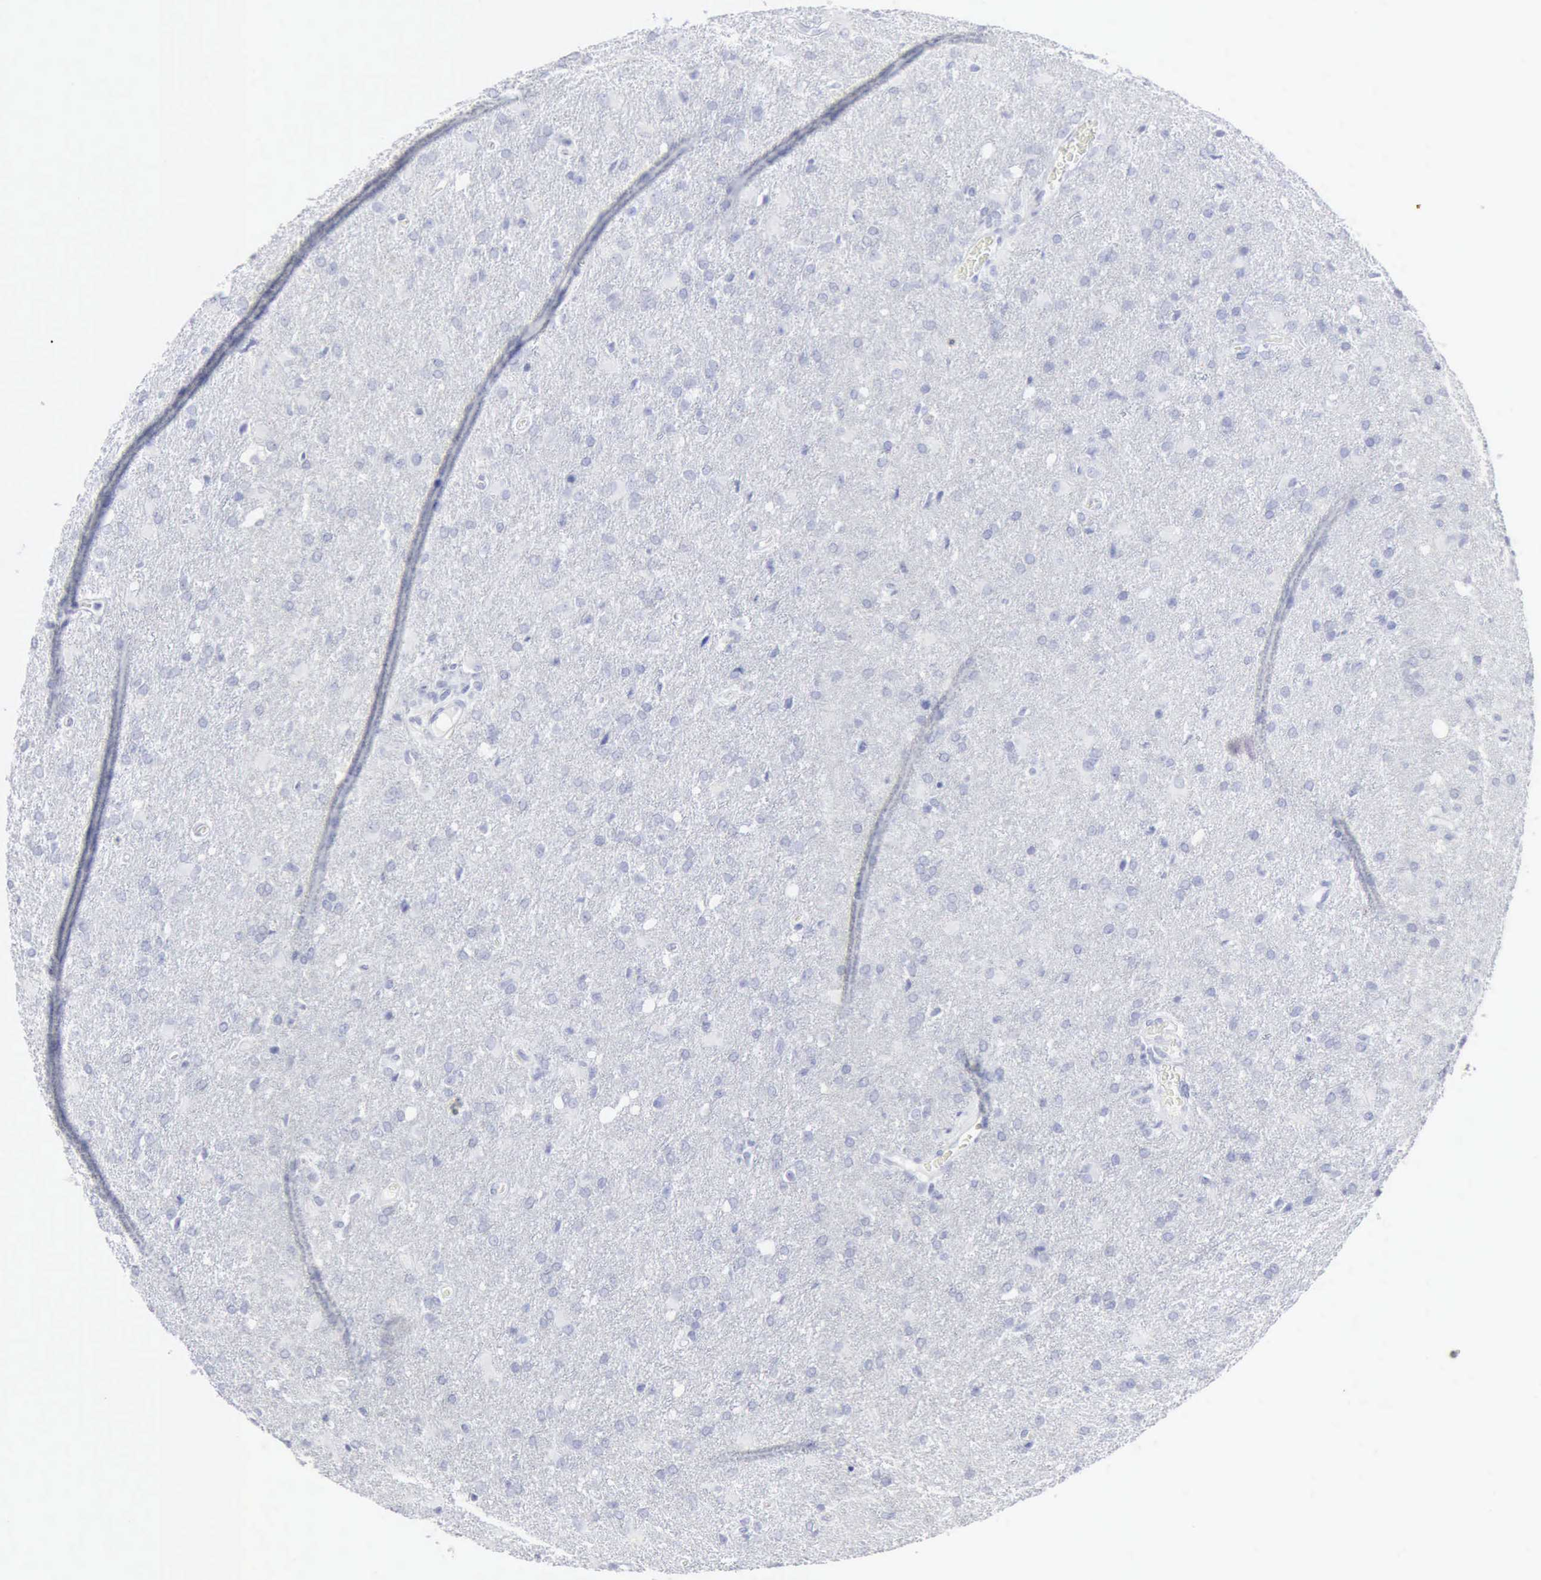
{"staining": {"intensity": "negative", "quantity": "none", "location": "none"}, "tissue": "glioma", "cell_type": "Tumor cells", "image_type": "cancer", "snomed": [{"axis": "morphology", "description": "Glioma, malignant, High grade"}, {"axis": "topography", "description": "Brain"}], "caption": "DAB immunohistochemical staining of malignant glioma (high-grade) exhibits no significant positivity in tumor cells. (Stains: DAB (3,3'-diaminobenzidine) IHC with hematoxylin counter stain, Microscopy: brightfield microscopy at high magnification).", "gene": "CMA1", "patient": {"sex": "male", "age": 68}}